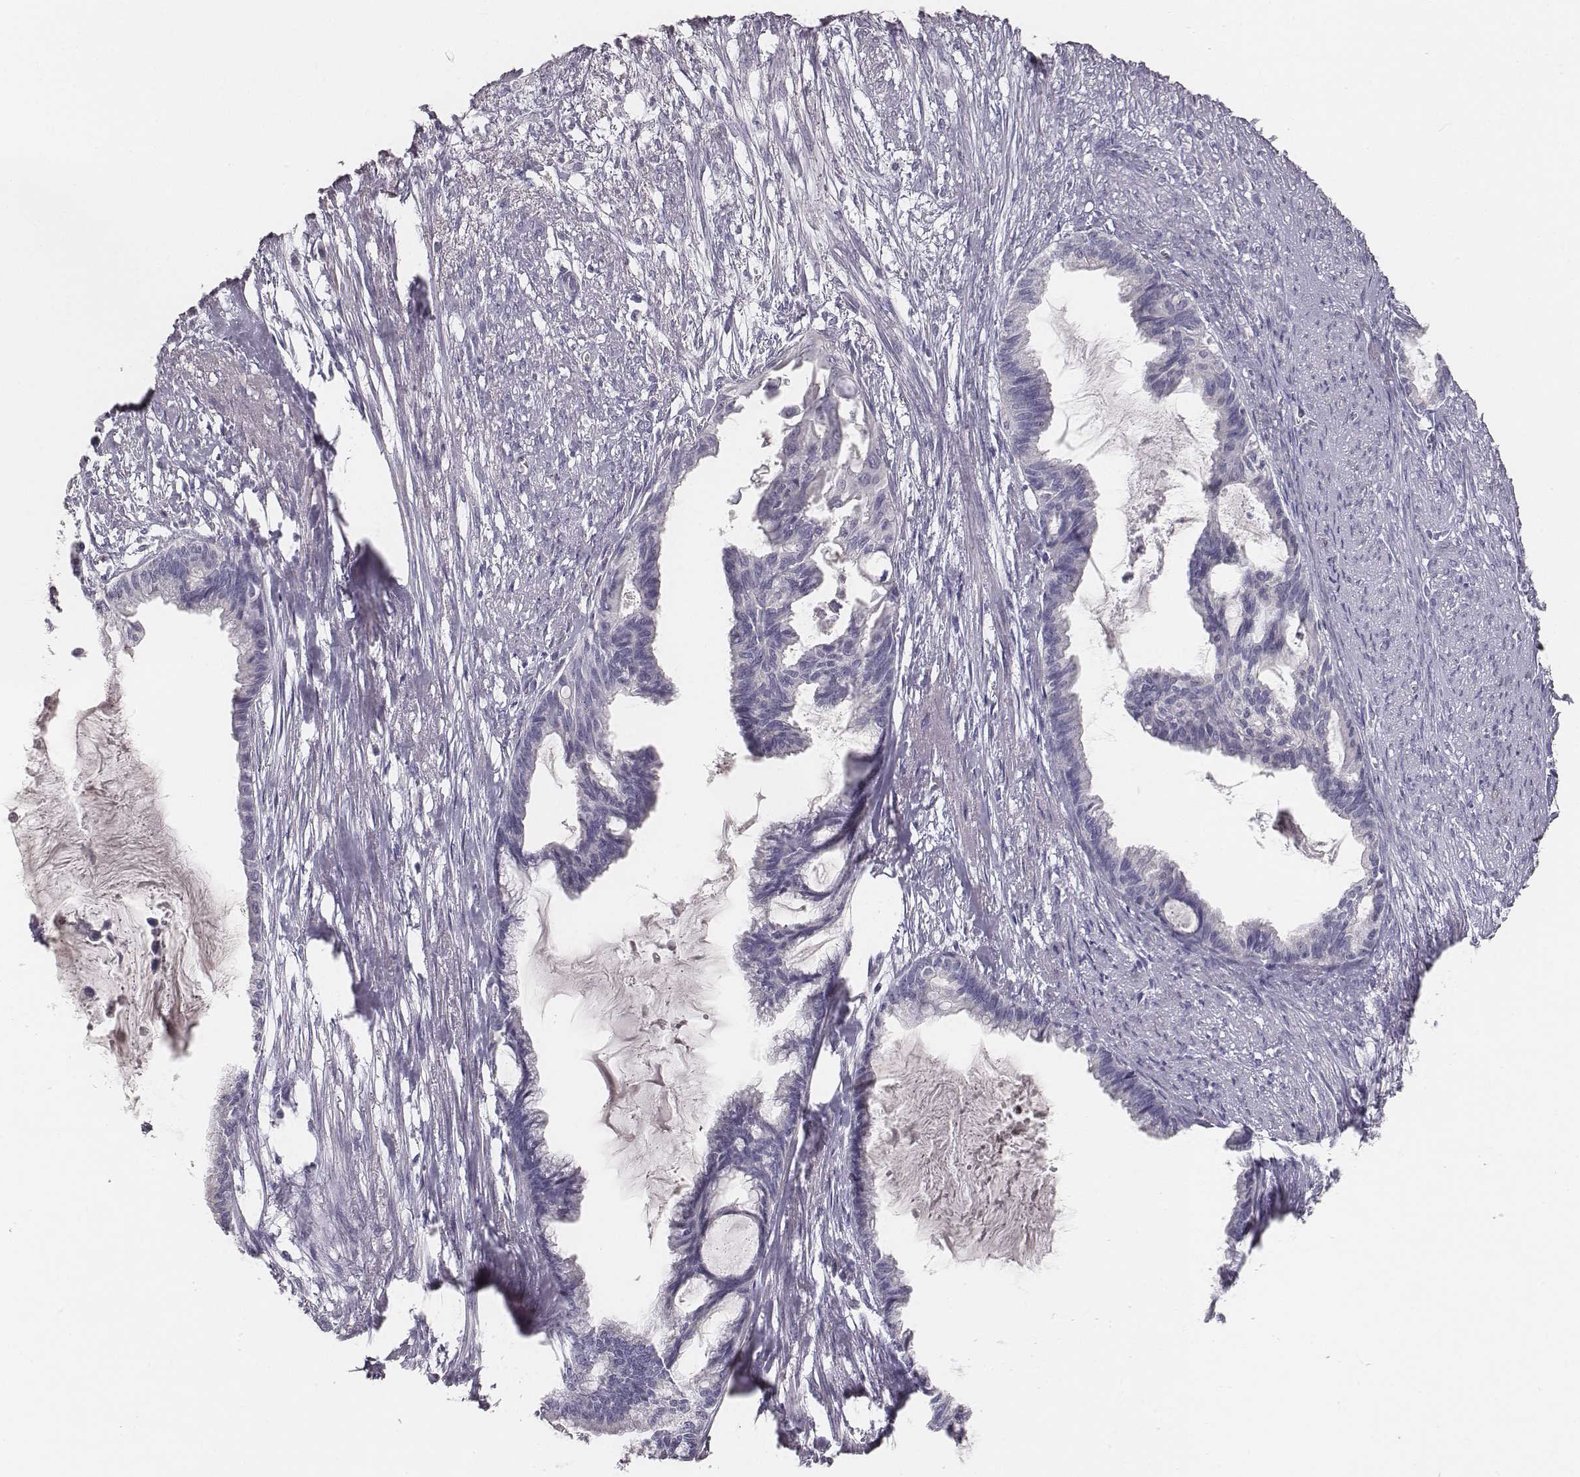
{"staining": {"intensity": "negative", "quantity": "none", "location": "none"}, "tissue": "endometrial cancer", "cell_type": "Tumor cells", "image_type": "cancer", "snomed": [{"axis": "morphology", "description": "Adenocarcinoma, NOS"}, {"axis": "topography", "description": "Endometrium"}], "caption": "A high-resolution histopathology image shows immunohistochemistry (IHC) staining of endometrial cancer, which shows no significant expression in tumor cells.", "gene": "MYH6", "patient": {"sex": "female", "age": 86}}